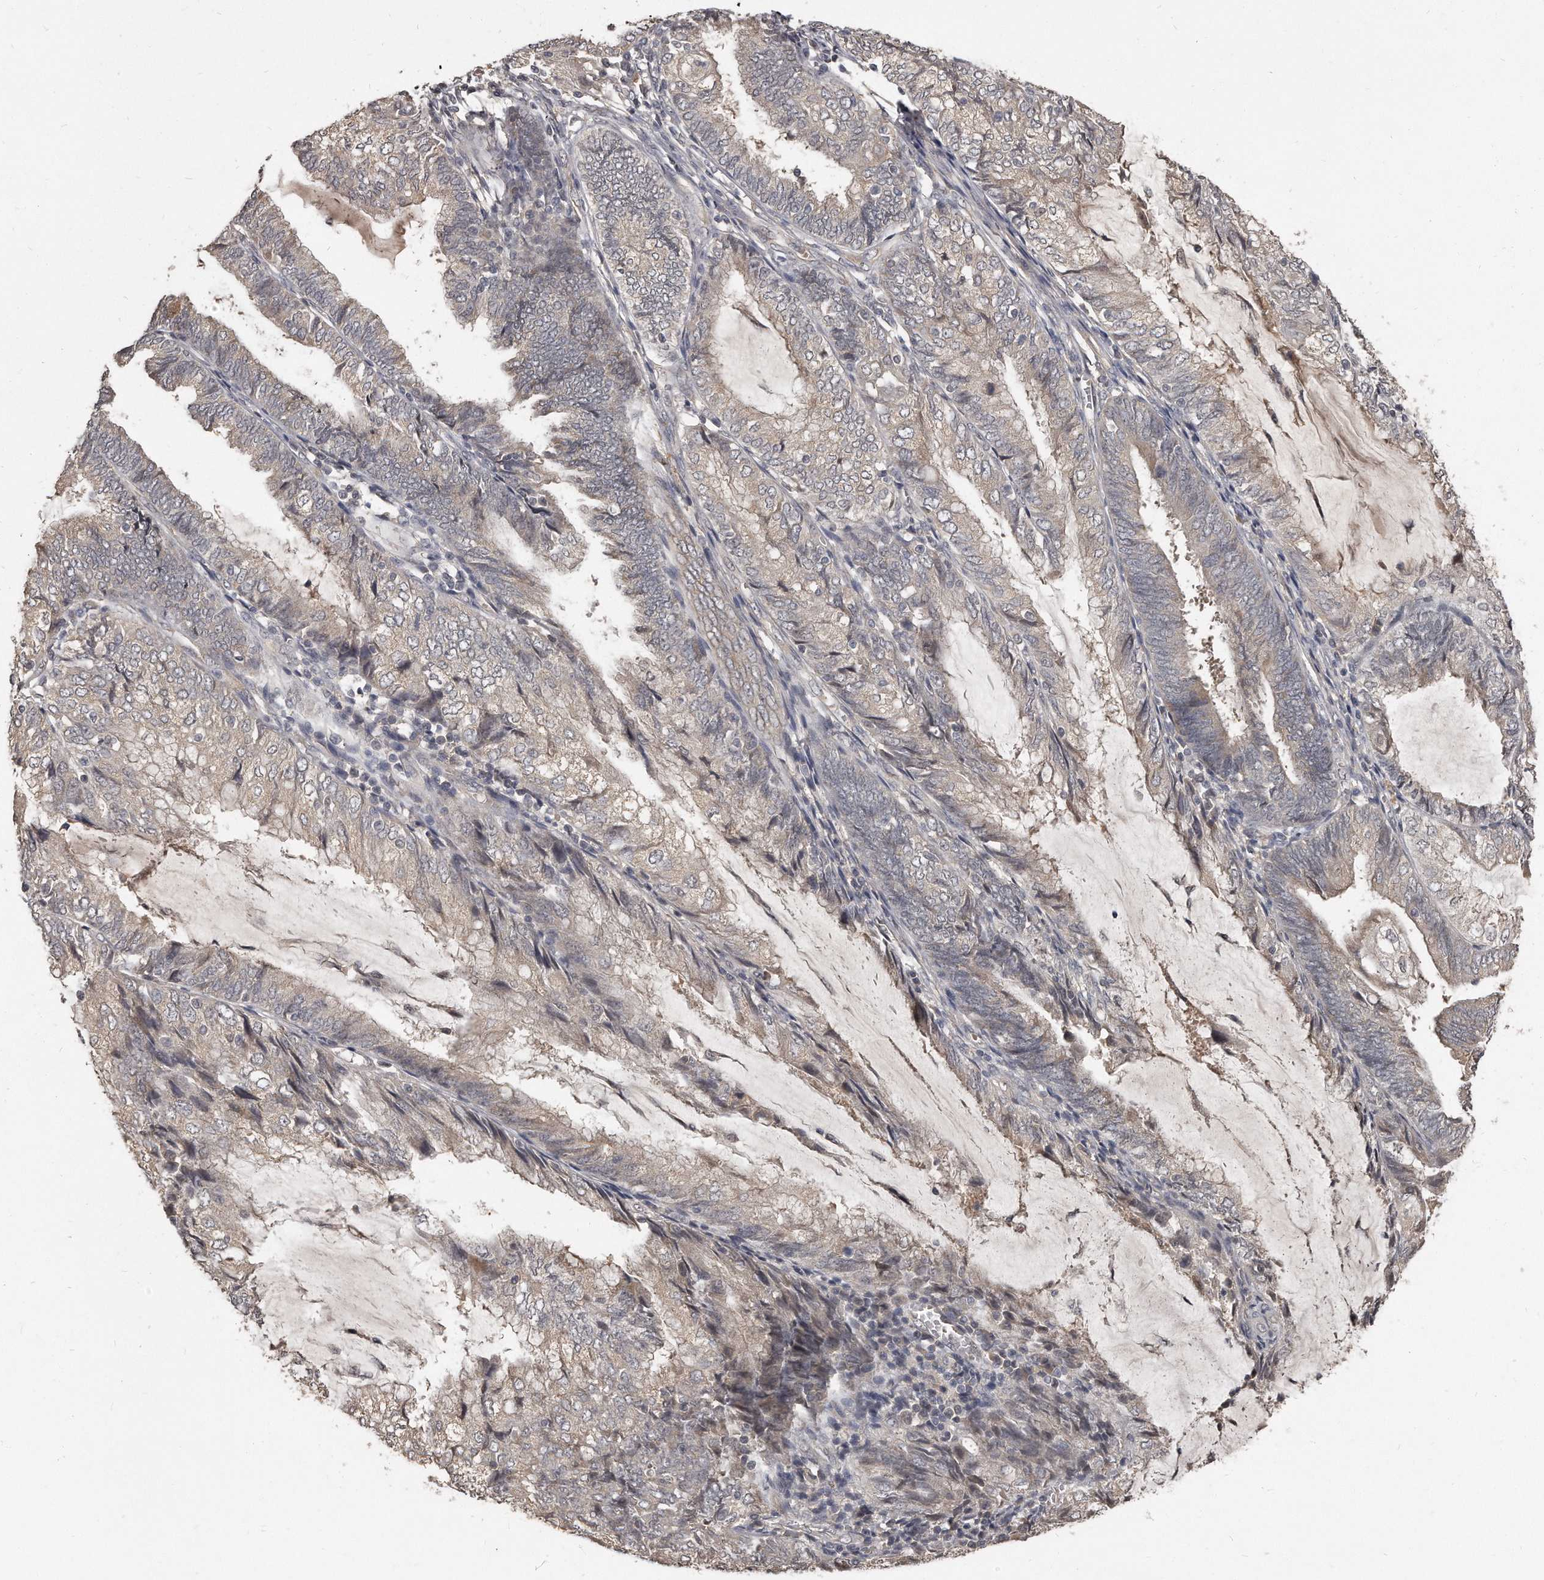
{"staining": {"intensity": "weak", "quantity": "<25%", "location": "cytoplasmic/membranous"}, "tissue": "endometrial cancer", "cell_type": "Tumor cells", "image_type": "cancer", "snomed": [{"axis": "morphology", "description": "Adenocarcinoma, NOS"}, {"axis": "topography", "description": "Endometrium"}], "caption": "Adenocarcinoma (endometrial) stained for a protein using IHC displays no positivity tumor cells.", "gene": "GRB10", "patient": {"sex": "female", "age": 81}}